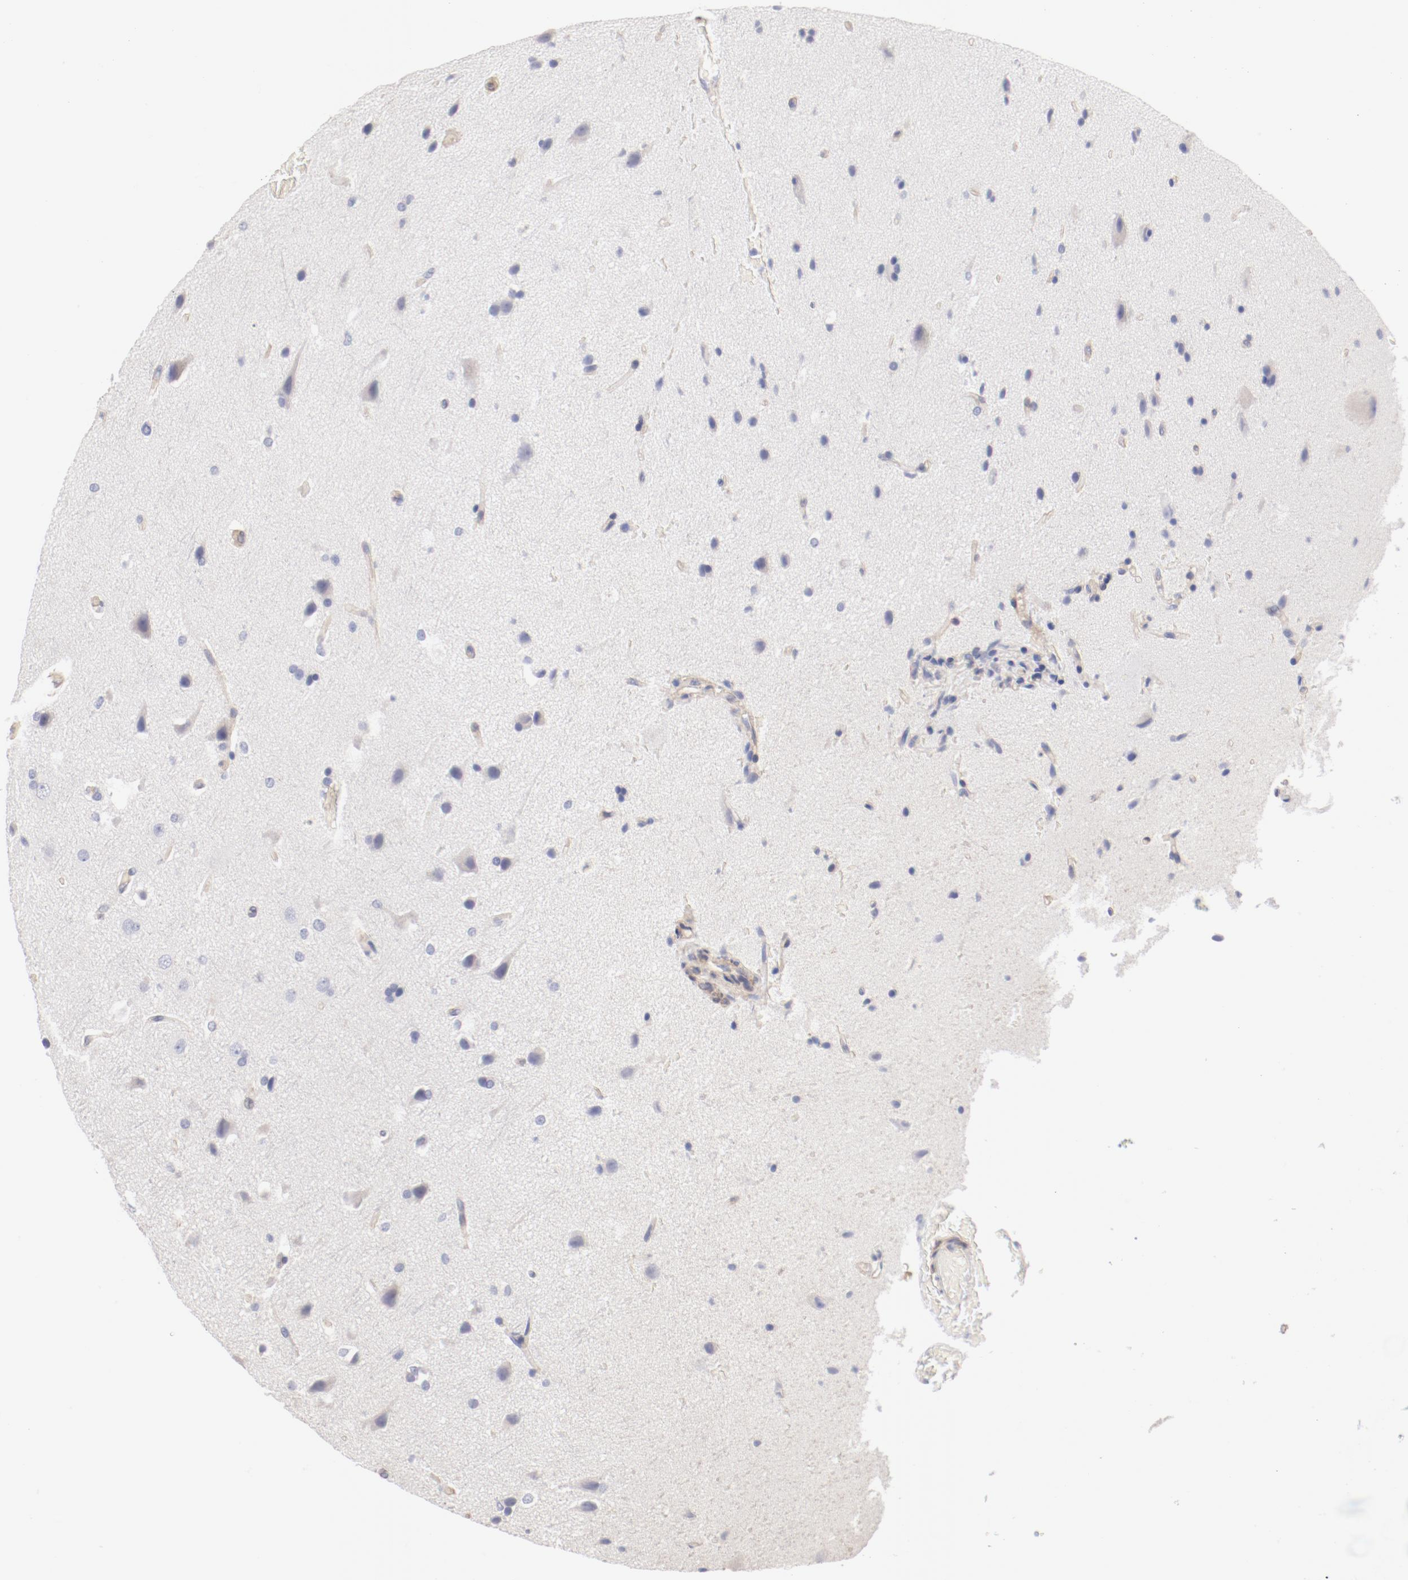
{"staining": {"intensity": "negative", "quantity": "none", "location": "none"}, "tissue": "glioma", "cell_type": "Tumor cells", "image_type": "cancer", "snomed": [{"axis": "morphology", "description": "Glioma, malignant, Low grade"}, {"axis": "topography", "description": "Cerebral cortex"}], "caption": "Immunohistochemistry (IHC) histopathology image of neoplastic tissue: human malignant glioma (low-grade) stained with DAB (3,3'-diaminobenzidine) demonstrates no significant protein expression in tumor cells.", "gene": "LAX1", "patient": {"sex": "female", "age": 47}}